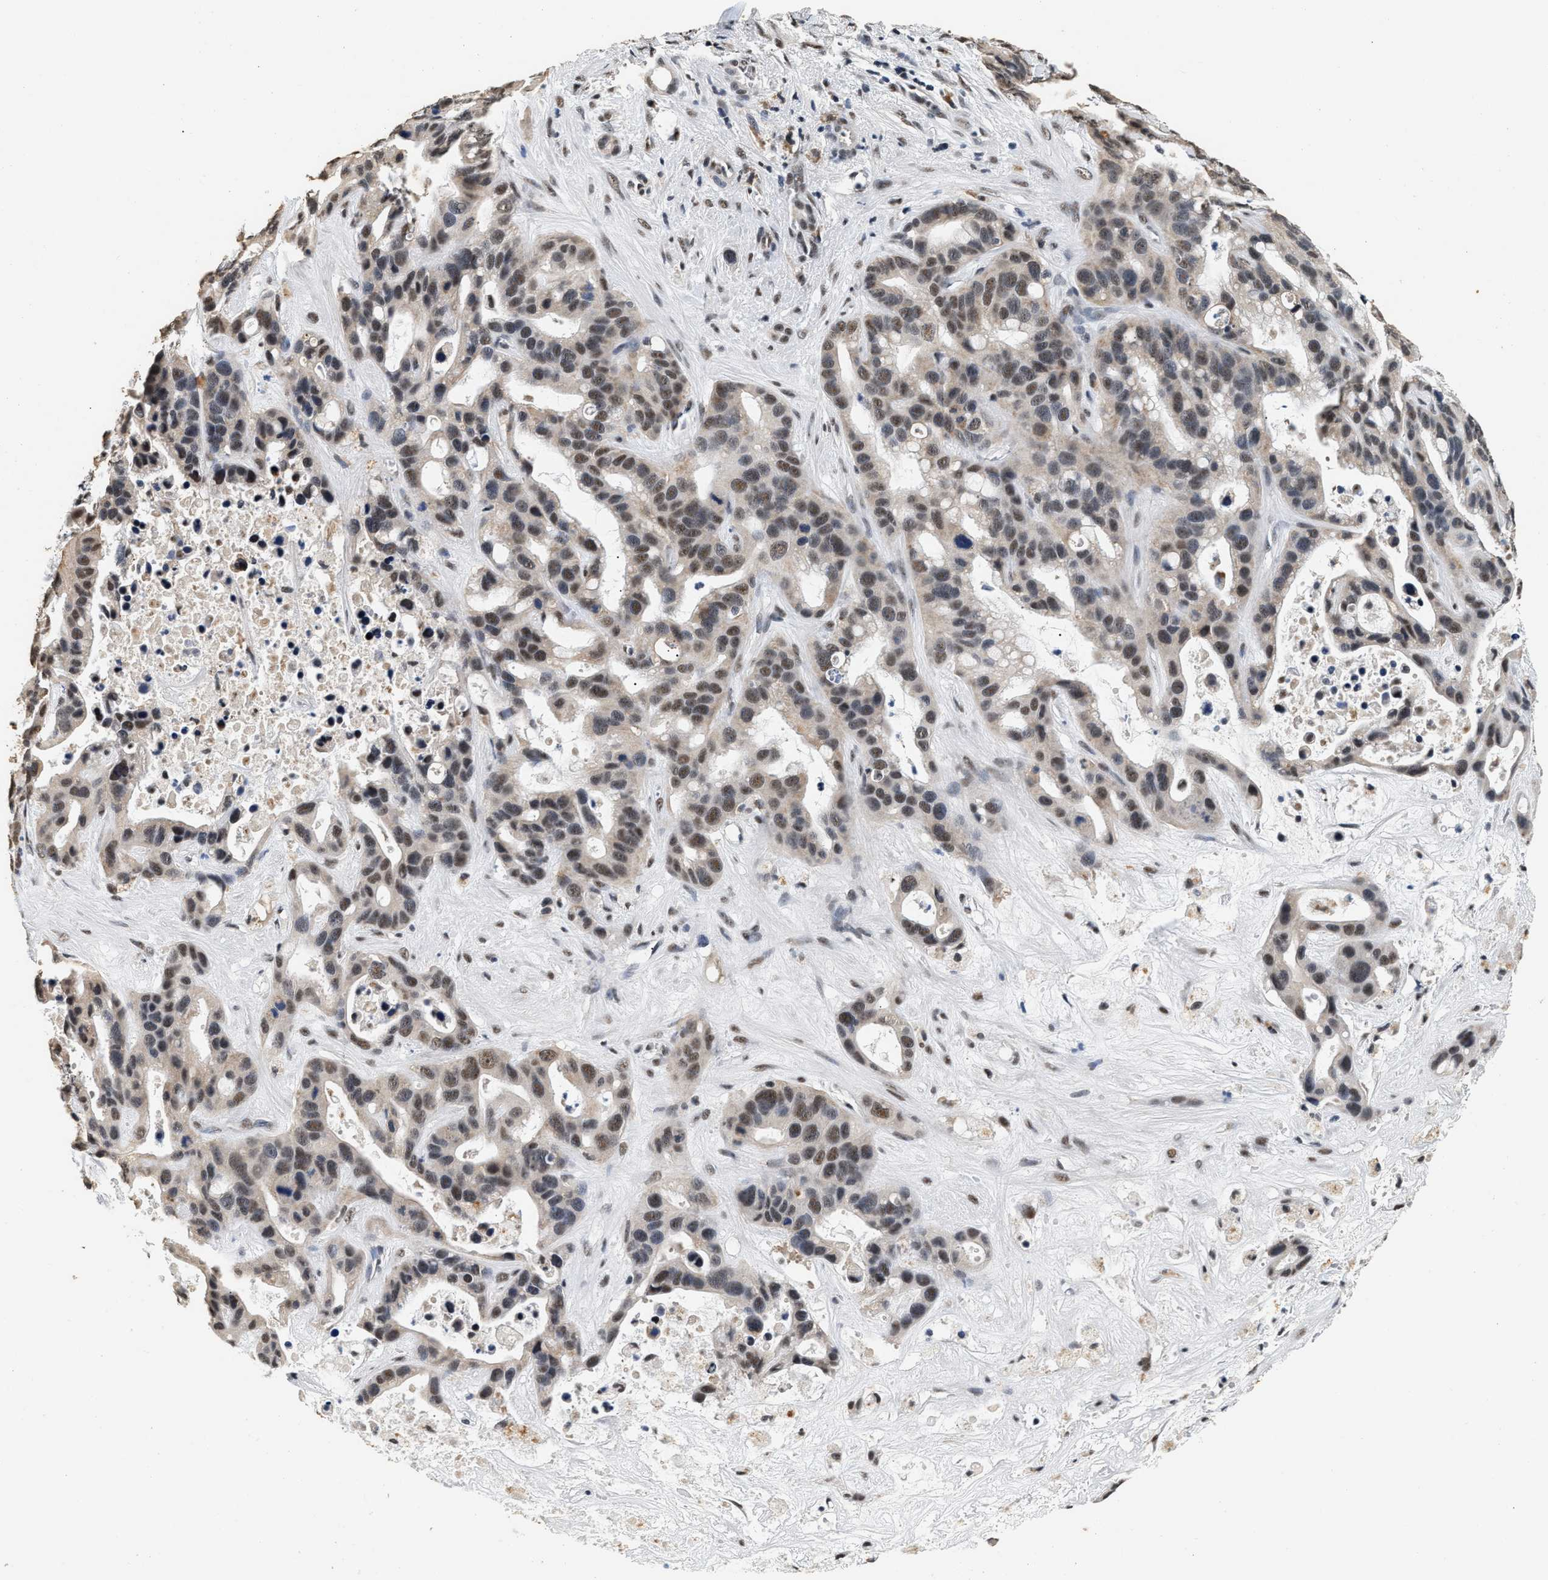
{"staining": {"intensity": "moderate", "quantity": ">75%", "location": "nuclear"}, "tissue": "liver cancer", "cell_type": "Tumor cells", "image_type": "cancer", "snomed": [{"axis": "morphology", "description": "Cholangiocarcinoma"}, {"axis": "topography", "description": "Liver"}], "caption": "Immunohistochemical staining of human liver cholangiocarcinoma displays moderate nuclear protein expression in approximately >75% of tumor cells.", "gene": "THOC1", "patient": {"sex": "female", "age": 65}}